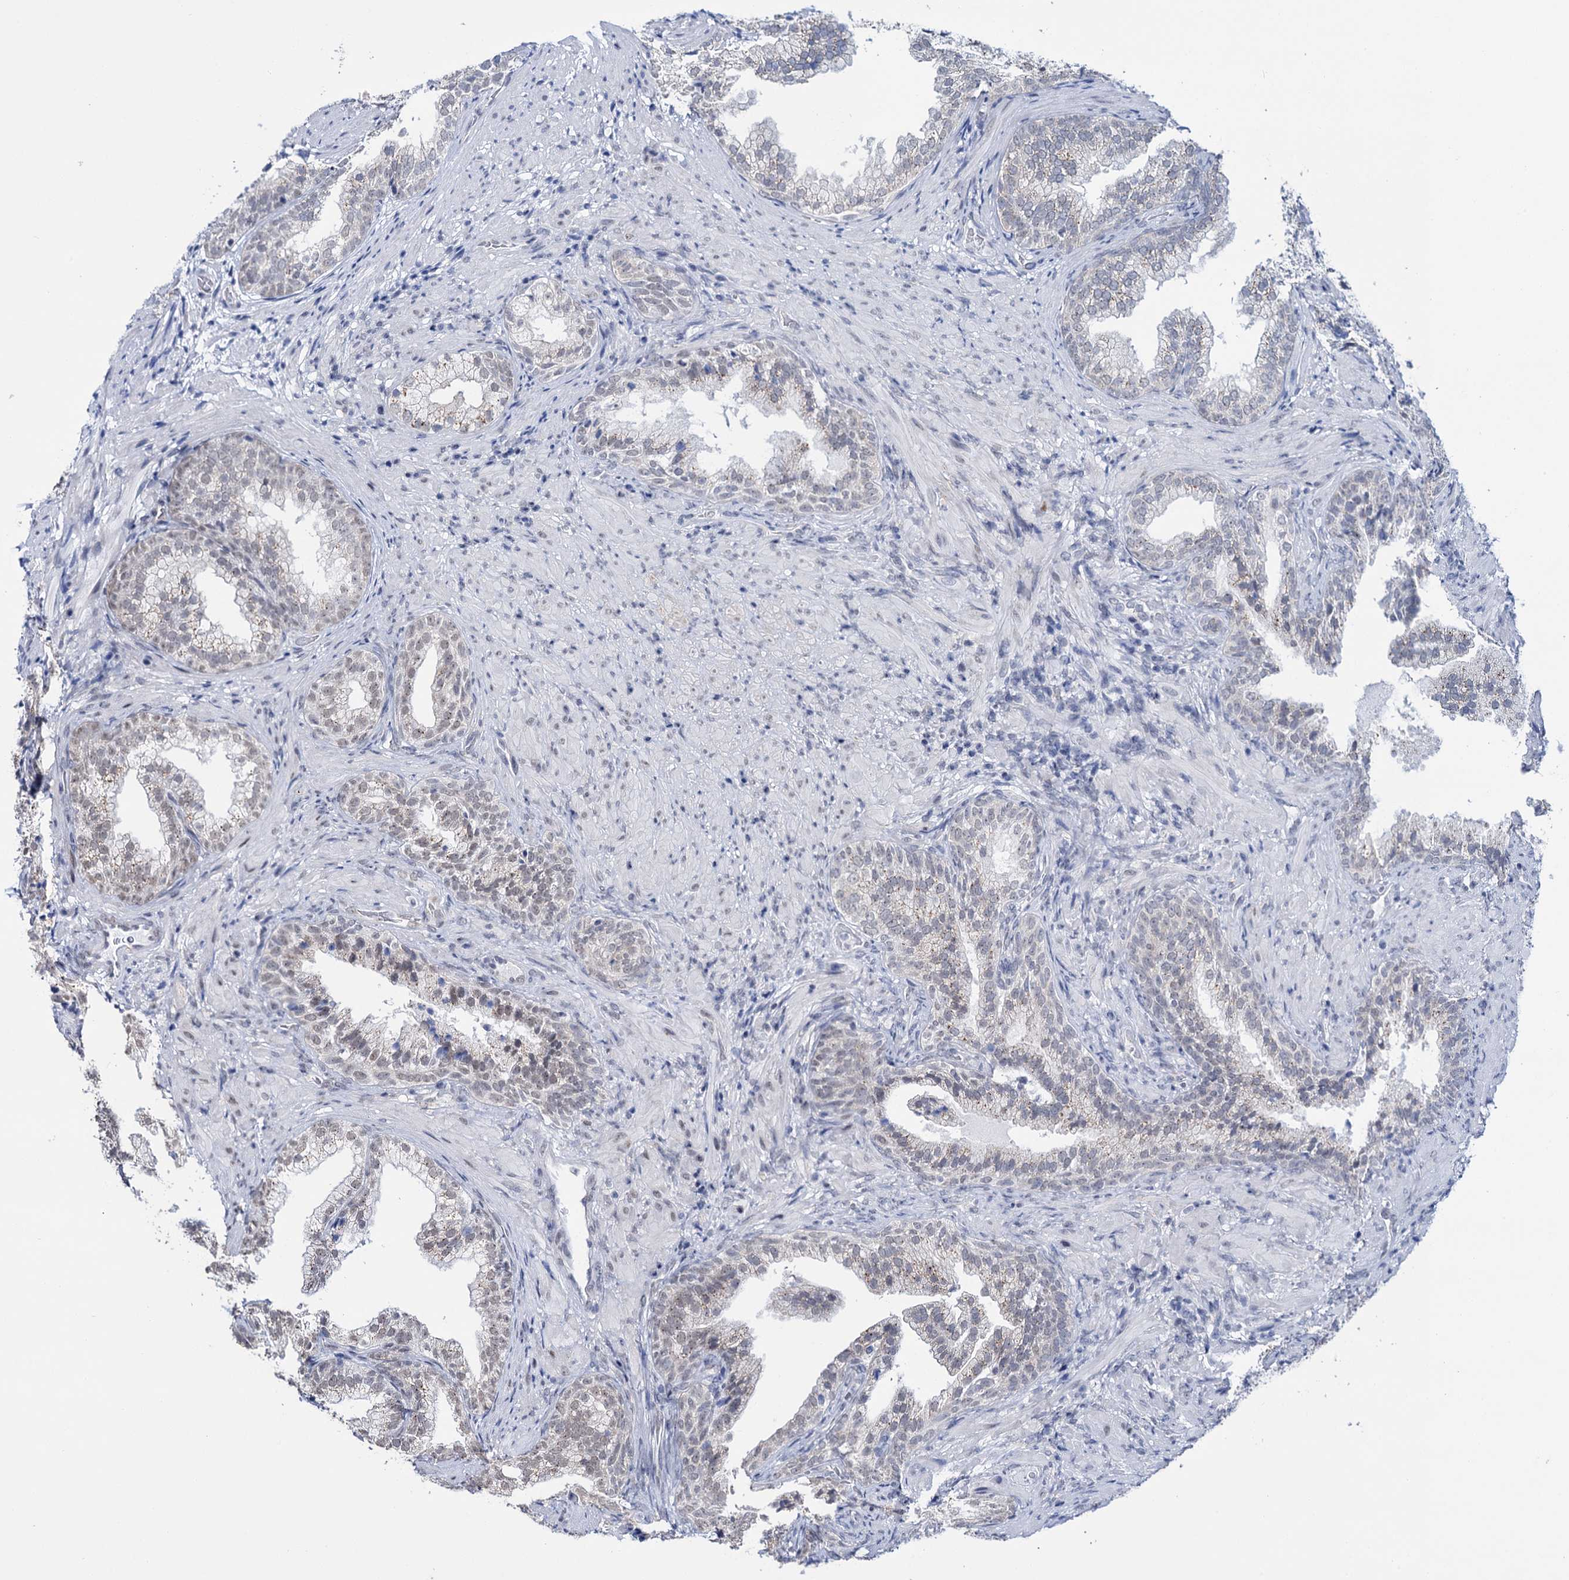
{"staining": {"intensity": "weak", "quantity": "25%-75%", "location": "nuclear"}, "tissue": "prostate", "cell_type": "Glandular cells", "image_type": "normal", "snomed": [{"axis": "morphology", "description": "Normal tissue, NOS"}, {"axis": "topography", "description": "Prostate"}], "caption": "An image showing weak nuclear expression in about 25%-75% of glandular cells in unremarkable prostate, as visualized by brown immunohistochemical staining.", "gene": "SPATS2", "patient": {"sex": "male", "age": 76}}